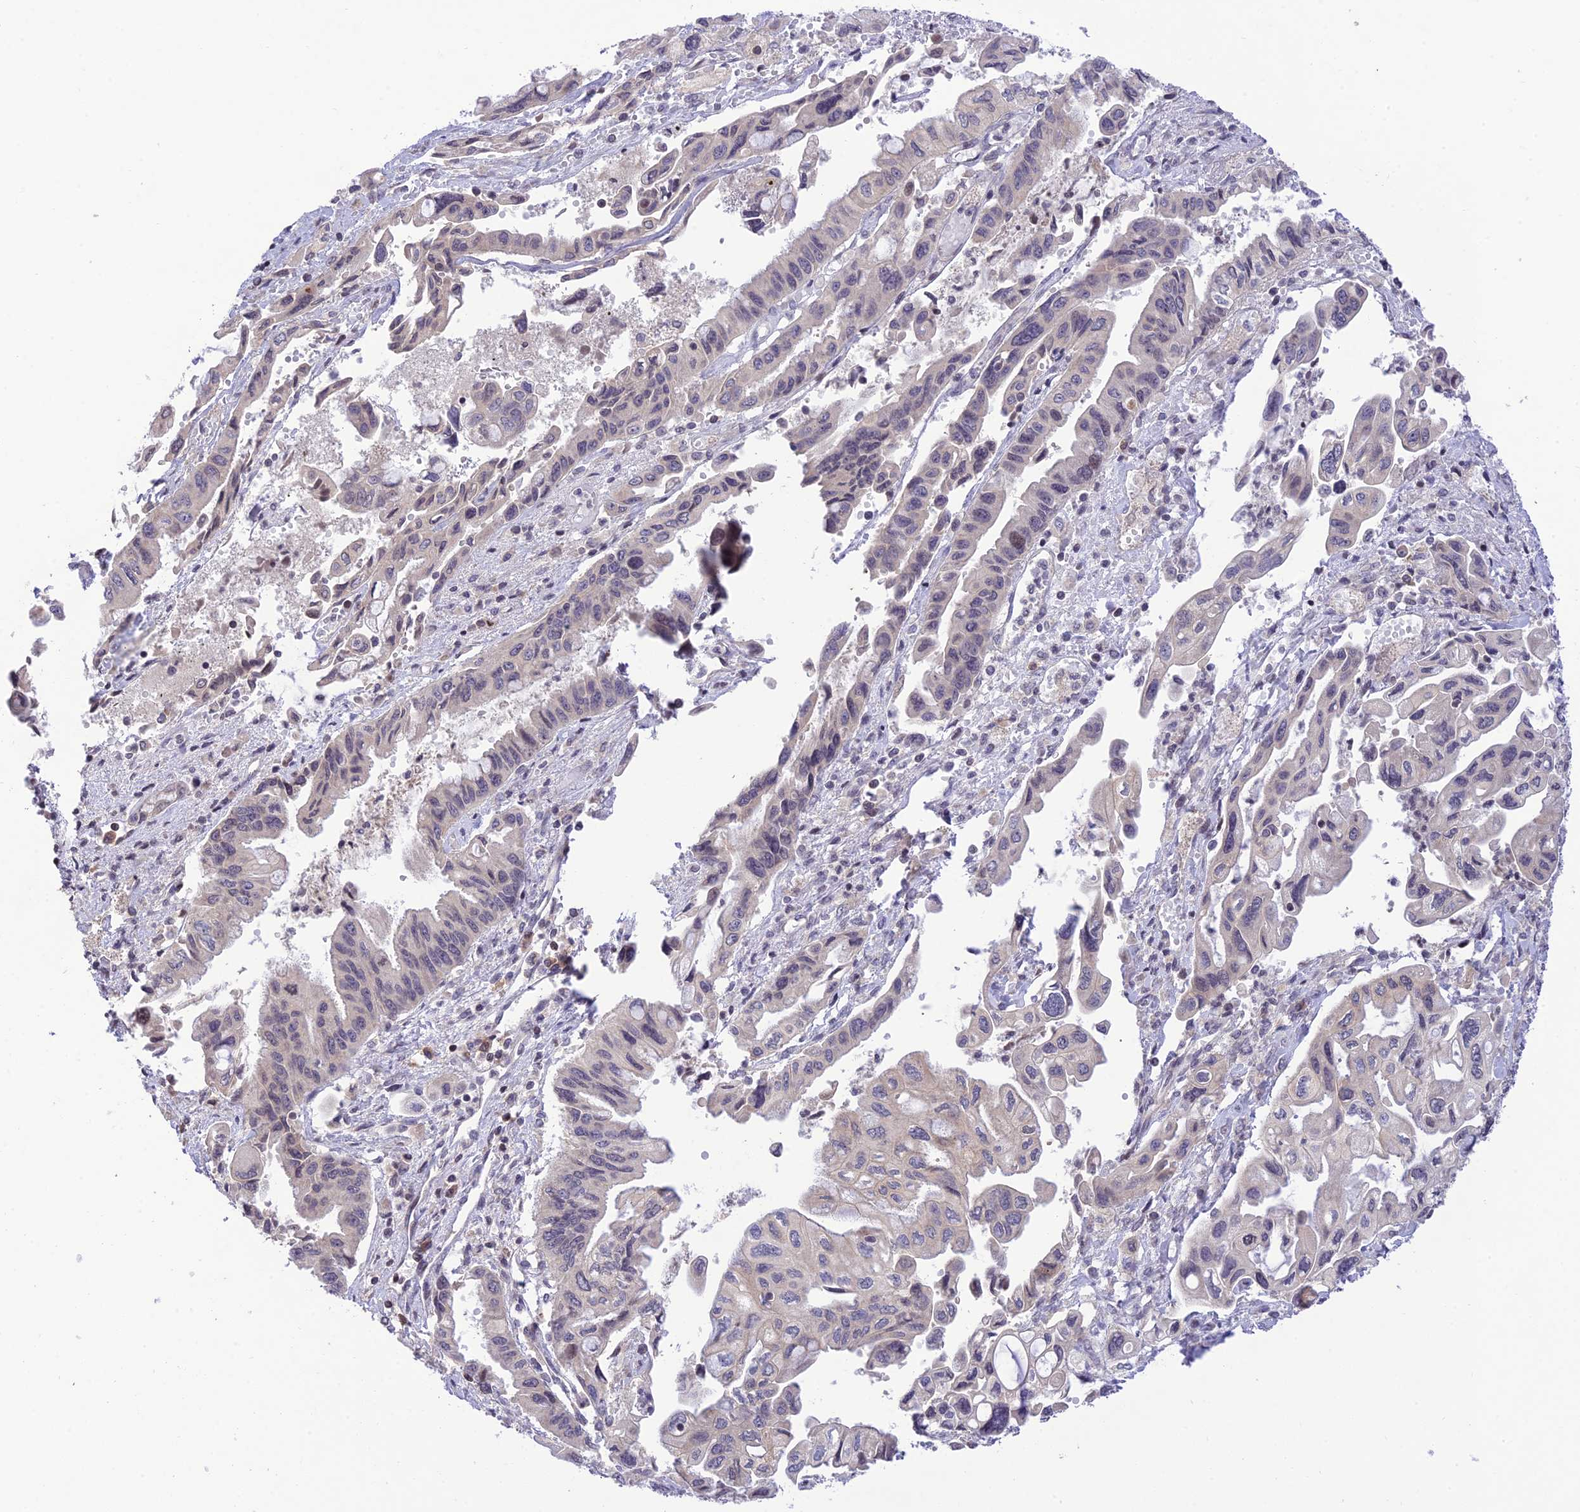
{"staining": {"intensity": "negative", "quantity": "none", "location": "none"}, "tissue": "pancreatic cancer", "cell_type": "Tumor cells", "image_type": "cancer", "snomed": [{"axis": "morphology", "description": "Adenocarcinoma, NOS"}, {"axis": "topography", "description": "Pancreas"}], "caption": "This is a image of IHC staining of pancreatic cancer (adenocarcinoma), which shows no expression in tumor cells.", "gene": "TEKT1", "patient": {"sex": "female", "age": 50}}